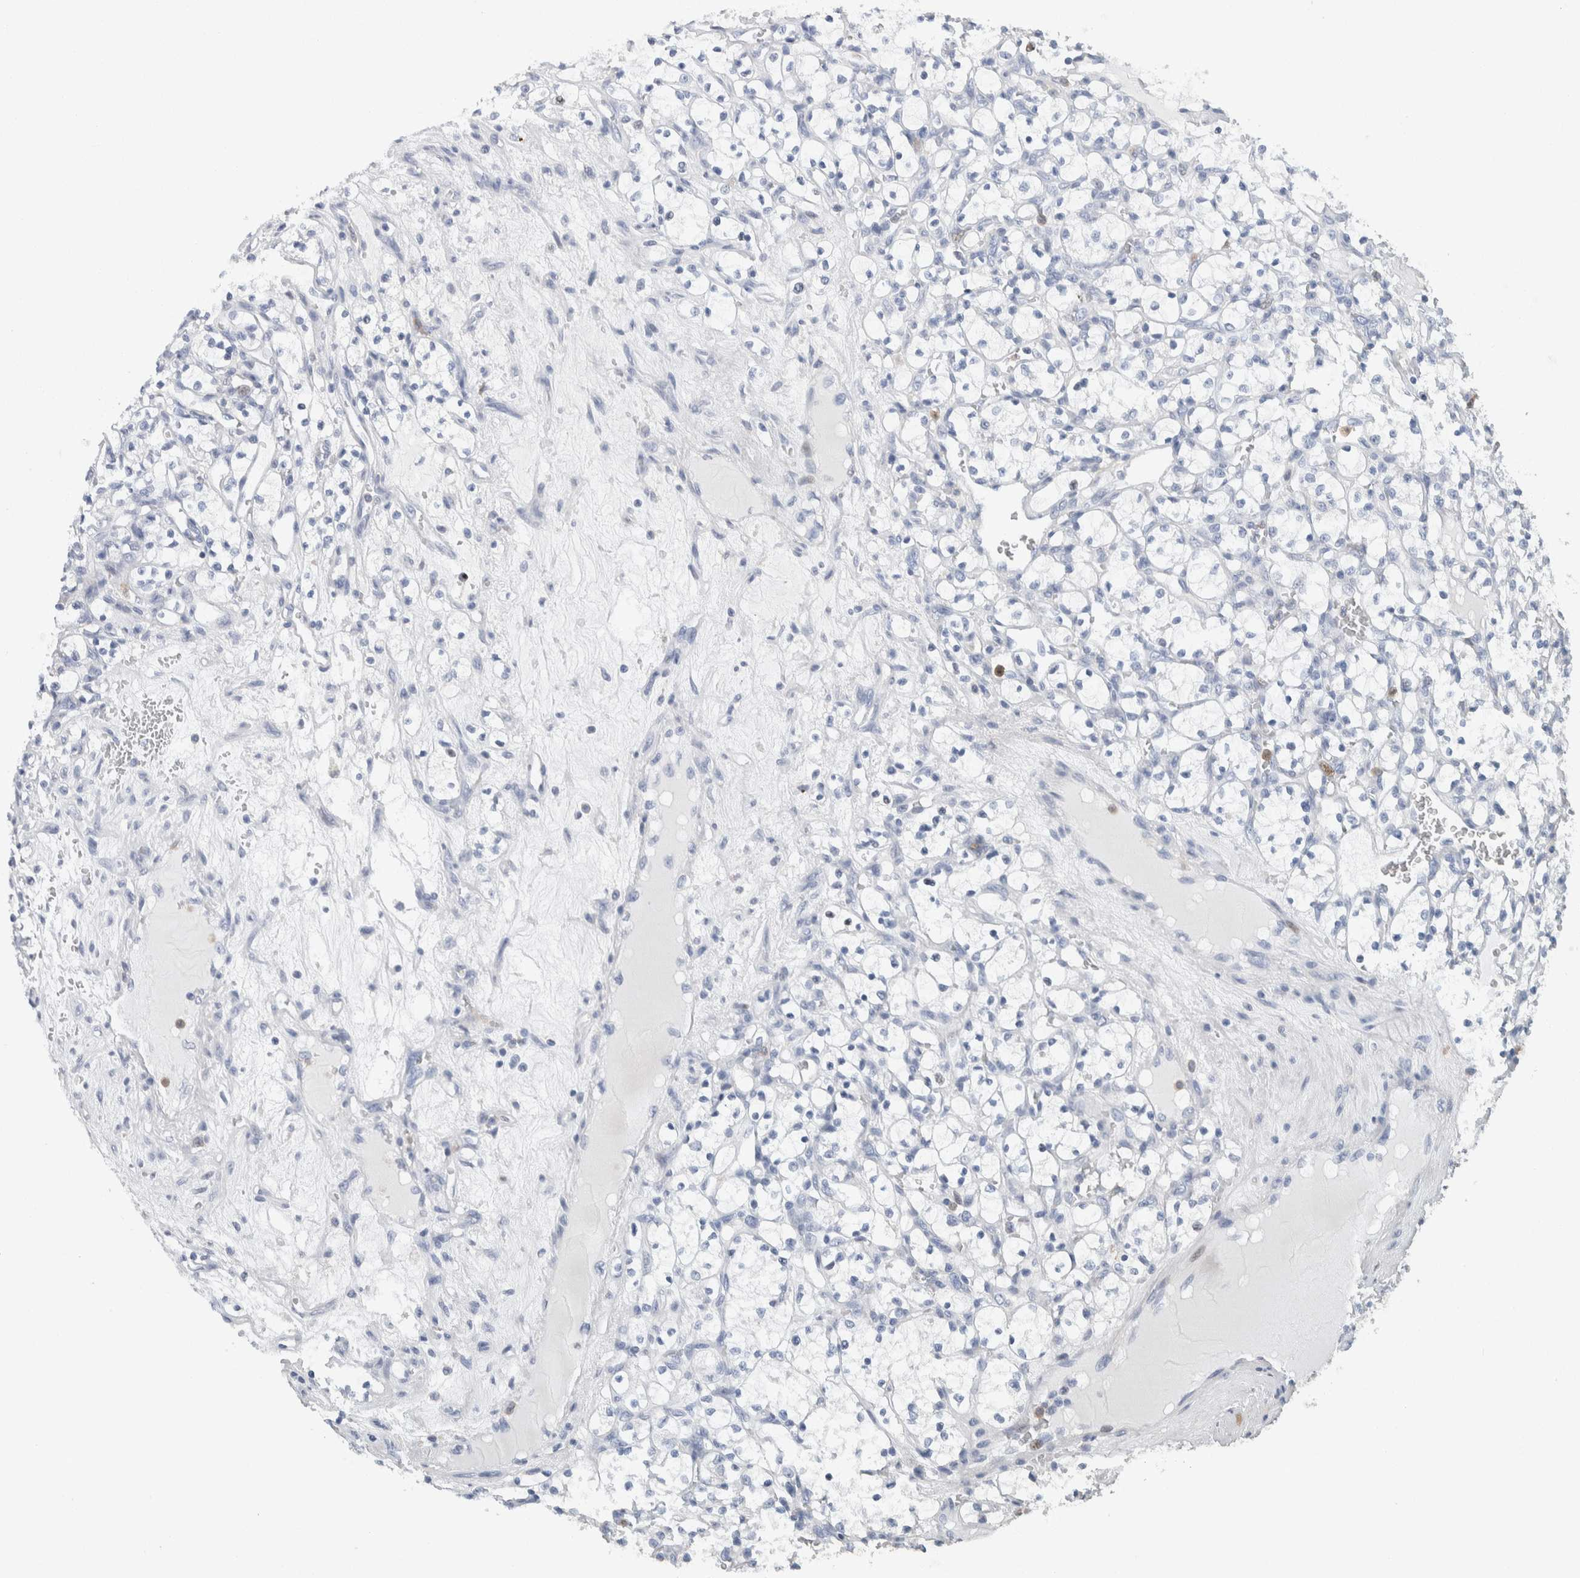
{"staining": {"intensity": "negative", "quantity": "none", "location": "none"}, "tissue": "renal cancer", "cell_type": "Tumor cells", "image_type": "cancer", "snomed": [{"axis": "morphology", "description": "Adenocarcinoma, NOS"}, {"axis": "topography", "description": "Kidney"}], "caption": "Adenocarcinoma (renal) was stained to show a protein in brown. There is no significant positivity in tumor cells.", "gene": "NCF2", "patient": {"sex": "female", "age": 69}}